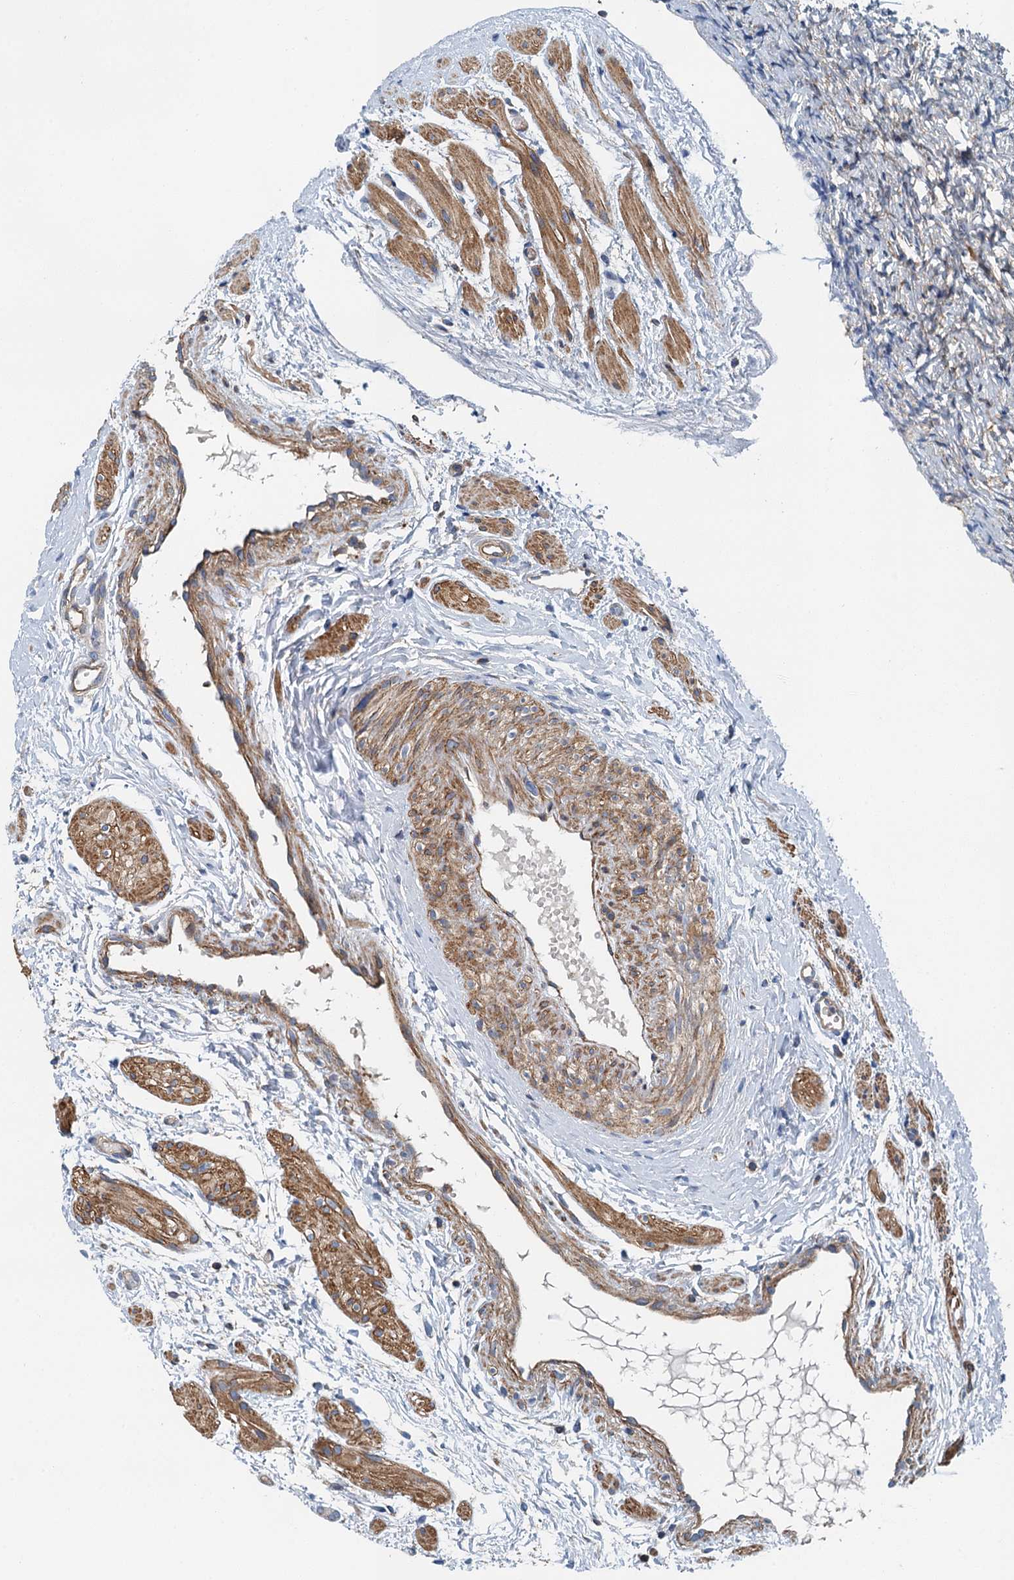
{"staining": {"intensity": "moderate", "quantity": ">75%", "location": "cytoplasmic/membranous"}, "tissue": "ovary", "cell_type": "Follicle cells", "image_type": "normal", "snomed": [{"axis": "morphology", "description": "Normal tissue, NOS"}, {"axis": "topography", "description": "Ovary"}], "caption": "Ovary was stained to show a protein in brown. There is medium levels of moderate cytoplasmic/membranous positivity in approximately >75% of follicle cells.", "gene": "PPP1R14D", "patient": {"sex": "female", "age": 41}}